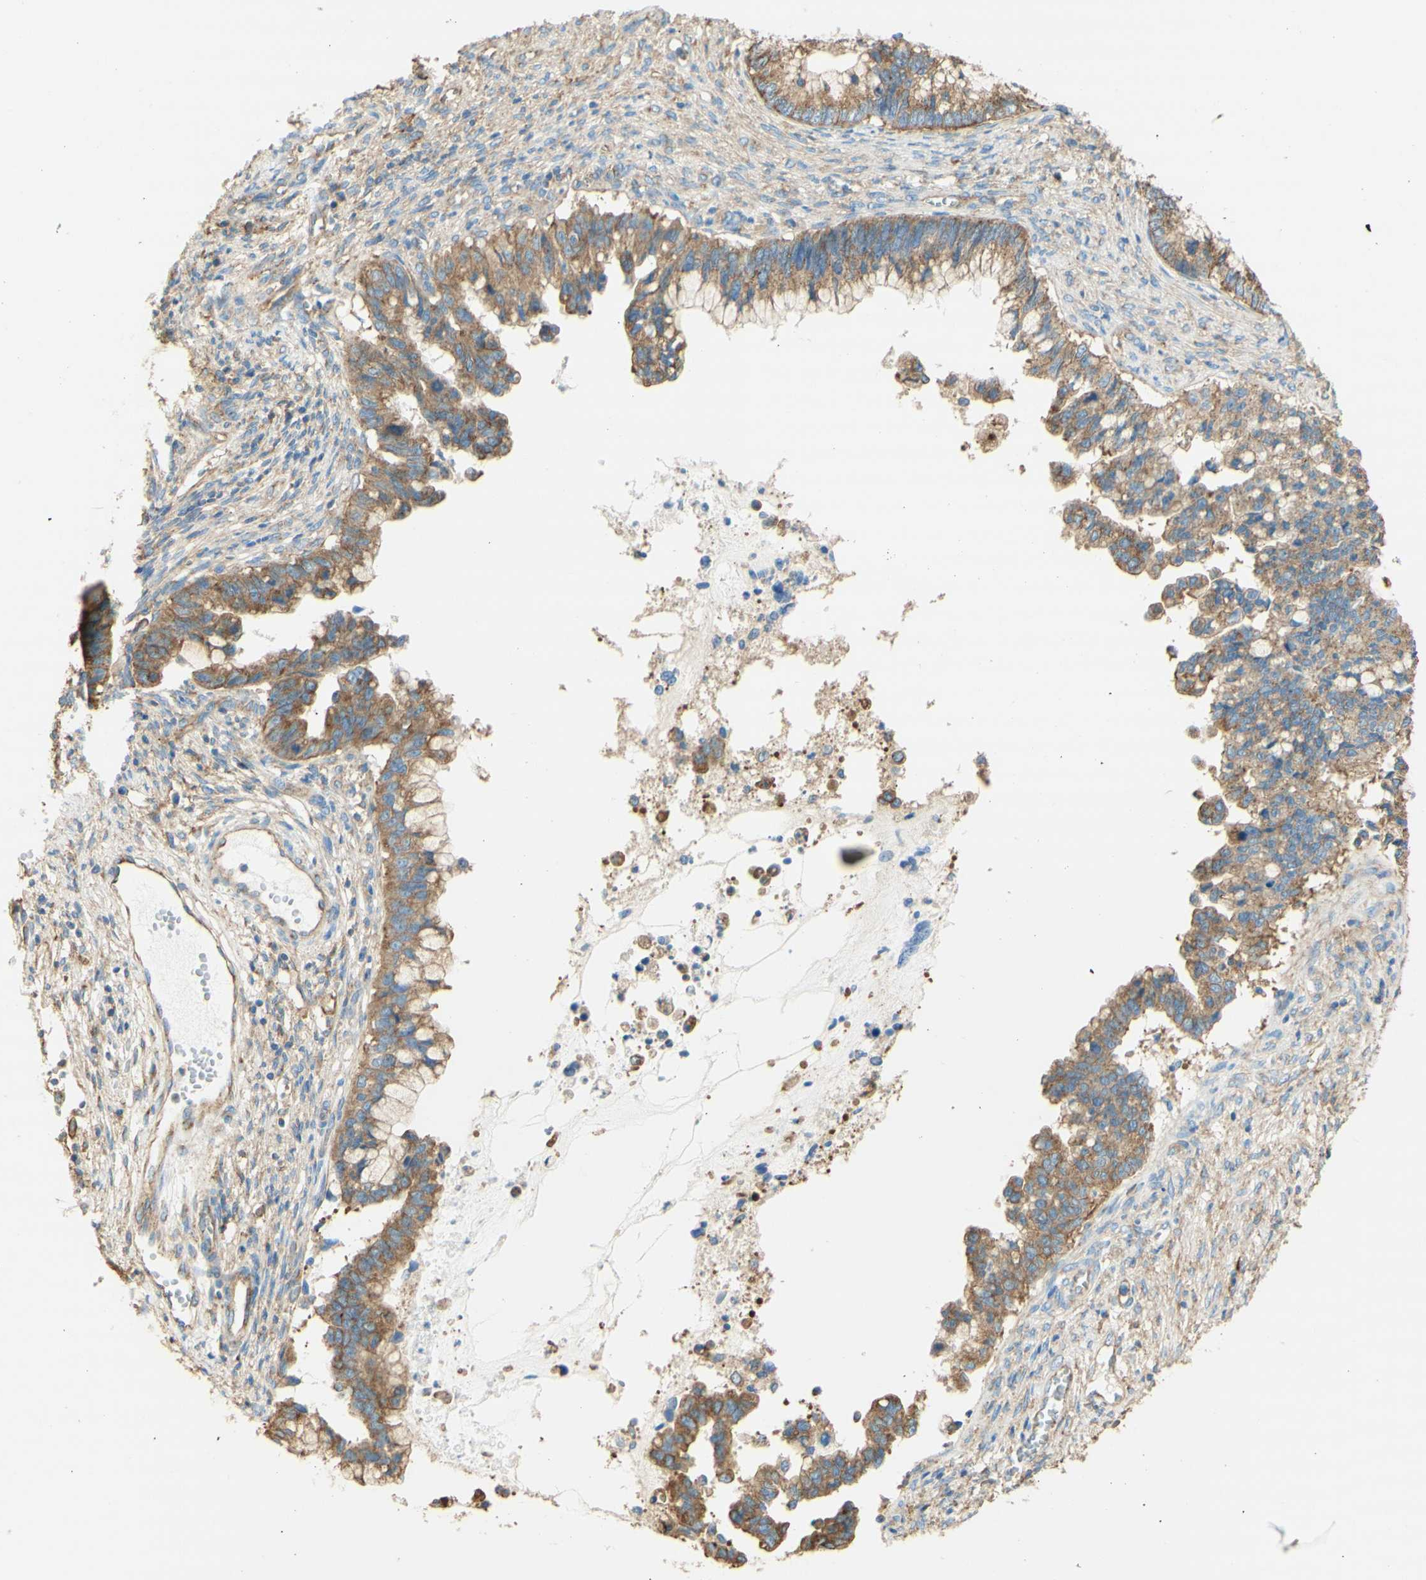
{"staining": {"intensity": "moderate", "quantity": ">75%", "location": "cytoplasmic/membranous"}, "tissue": "cervical cancer", "cell_type": "Tumor cells", "image_type": "cancer", "snomed": [{"axis": "morphology", "description": "Adenocarcinoma, NOS"}, {"axis": "topography", "description": "Cervix"}], "caption": "Brown immunohistochemical staining in human adenocarcinoma (cervical) exhibits moderate cytoplasmic/membranous expression in approximately >75% of tumor cells.", "gene": "CLTC", "patient": {"sex": "female", "age": 44}}